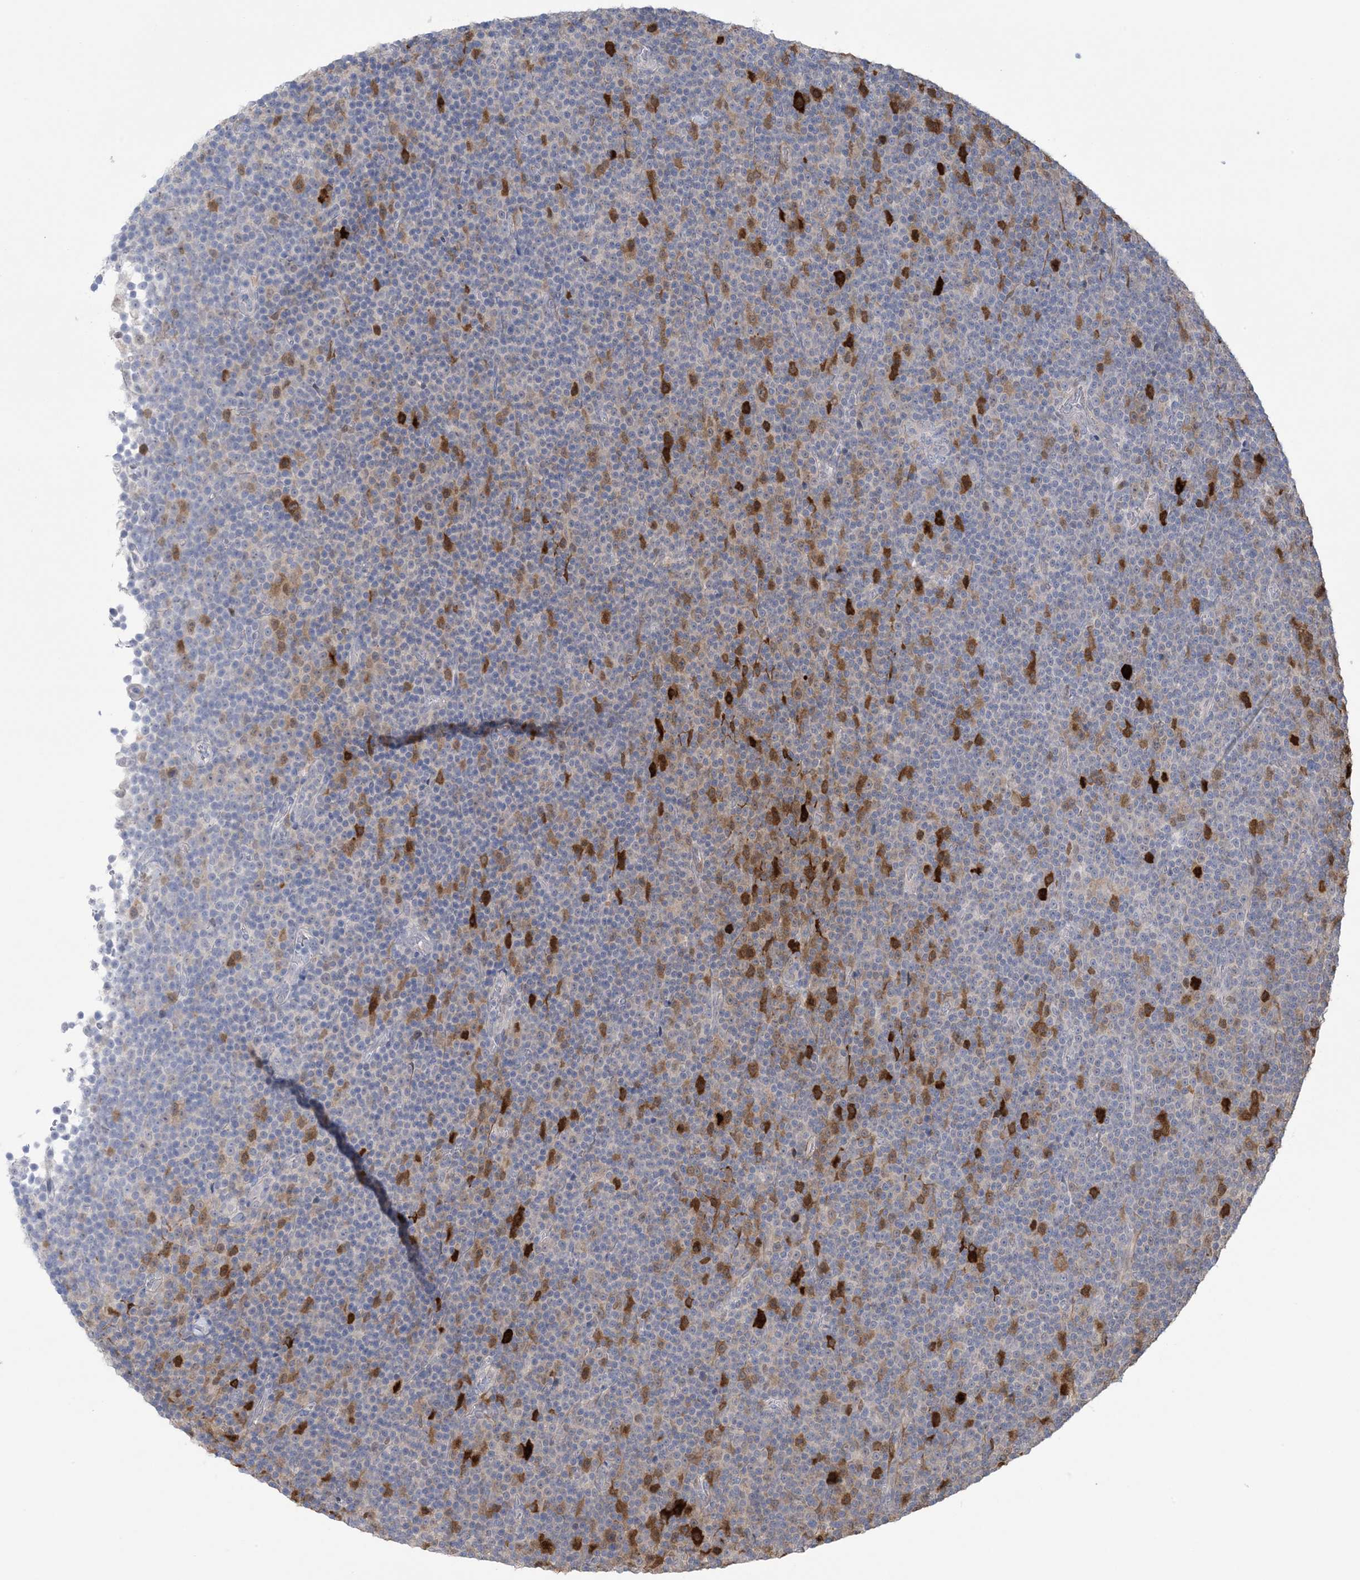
{"staining": {"intensity": "strong", "quantity": "<25%", "location": "cytoplasmic/membranous"}, "tissue": "lymphoma", "cell_type": "Tumor cells", "image_type": "cancer", "snomed": [{"axis": "morphology", "description": "Malignant lymphoma, non-Hodgkin's type, Low grade"}, {"axis": "topography", "description": "Lymph node"}], "caption": "This is a histology image of immunohistochemistry (IHC) staining of low-grade malignant lymphoma, non-Hodgkin's type, which shows strong positivity in the cytoplasmic/membranous of tumor cells.", "gene": "HMGCS1", "patient": {"sex": "female", "age": 67}}